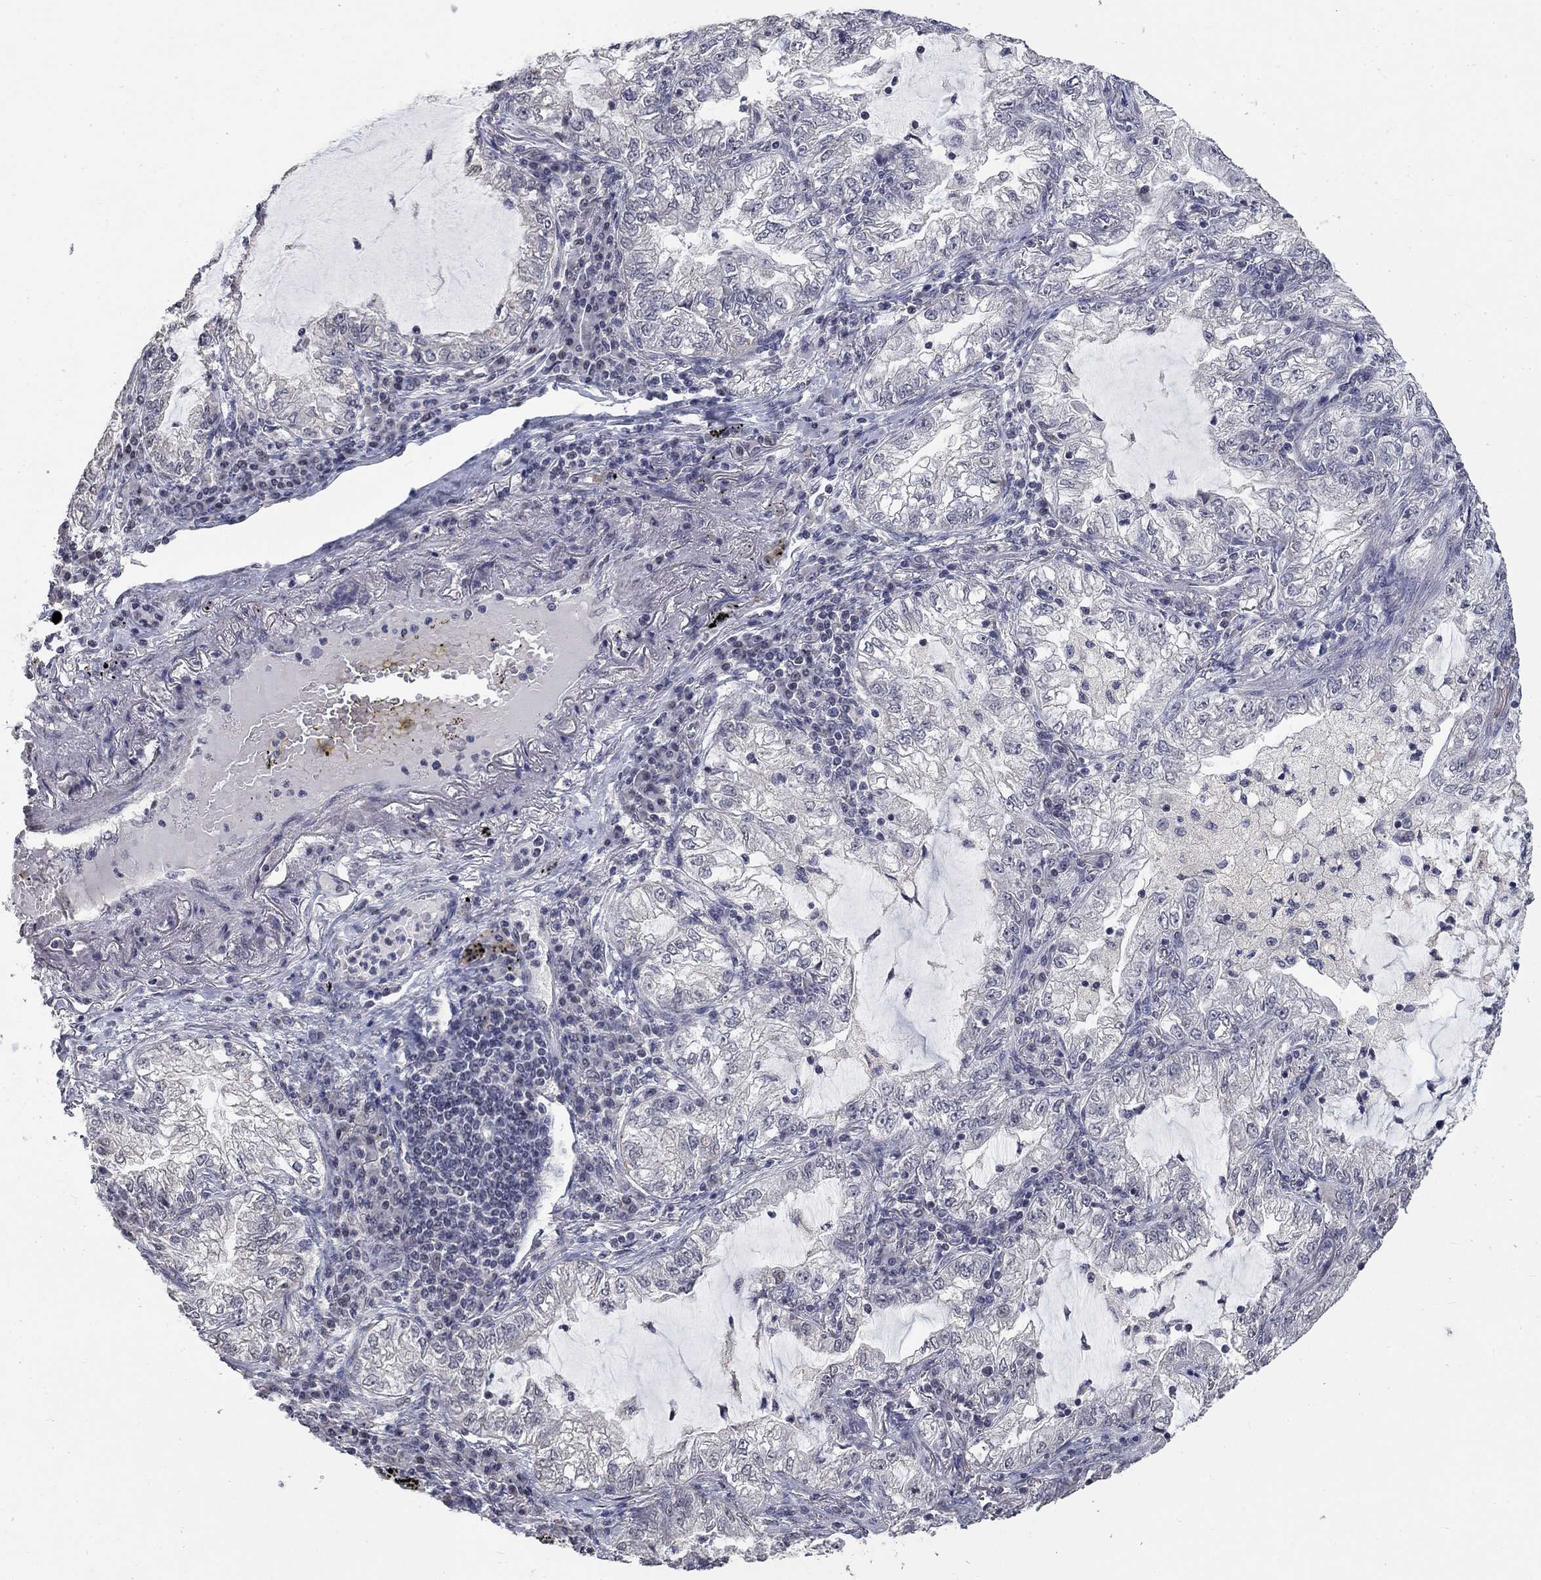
{"staining": {"intensity": "negative", "quantity": "none", "location": "none"}, "tissue": "lung cancer", "cell_type": "Tumor cells", "image_type": "cancer", "snomed": [{"axis": "morphology", "description": "Adenocarcinoma, NOS"}, {"axis": "topography", "description": "Lung"}], "caption": "There is no significant positivity in tumor cells of lung cancer.", "gene": "SPATA33", "patient": {"sex": "female", "age": 73}}